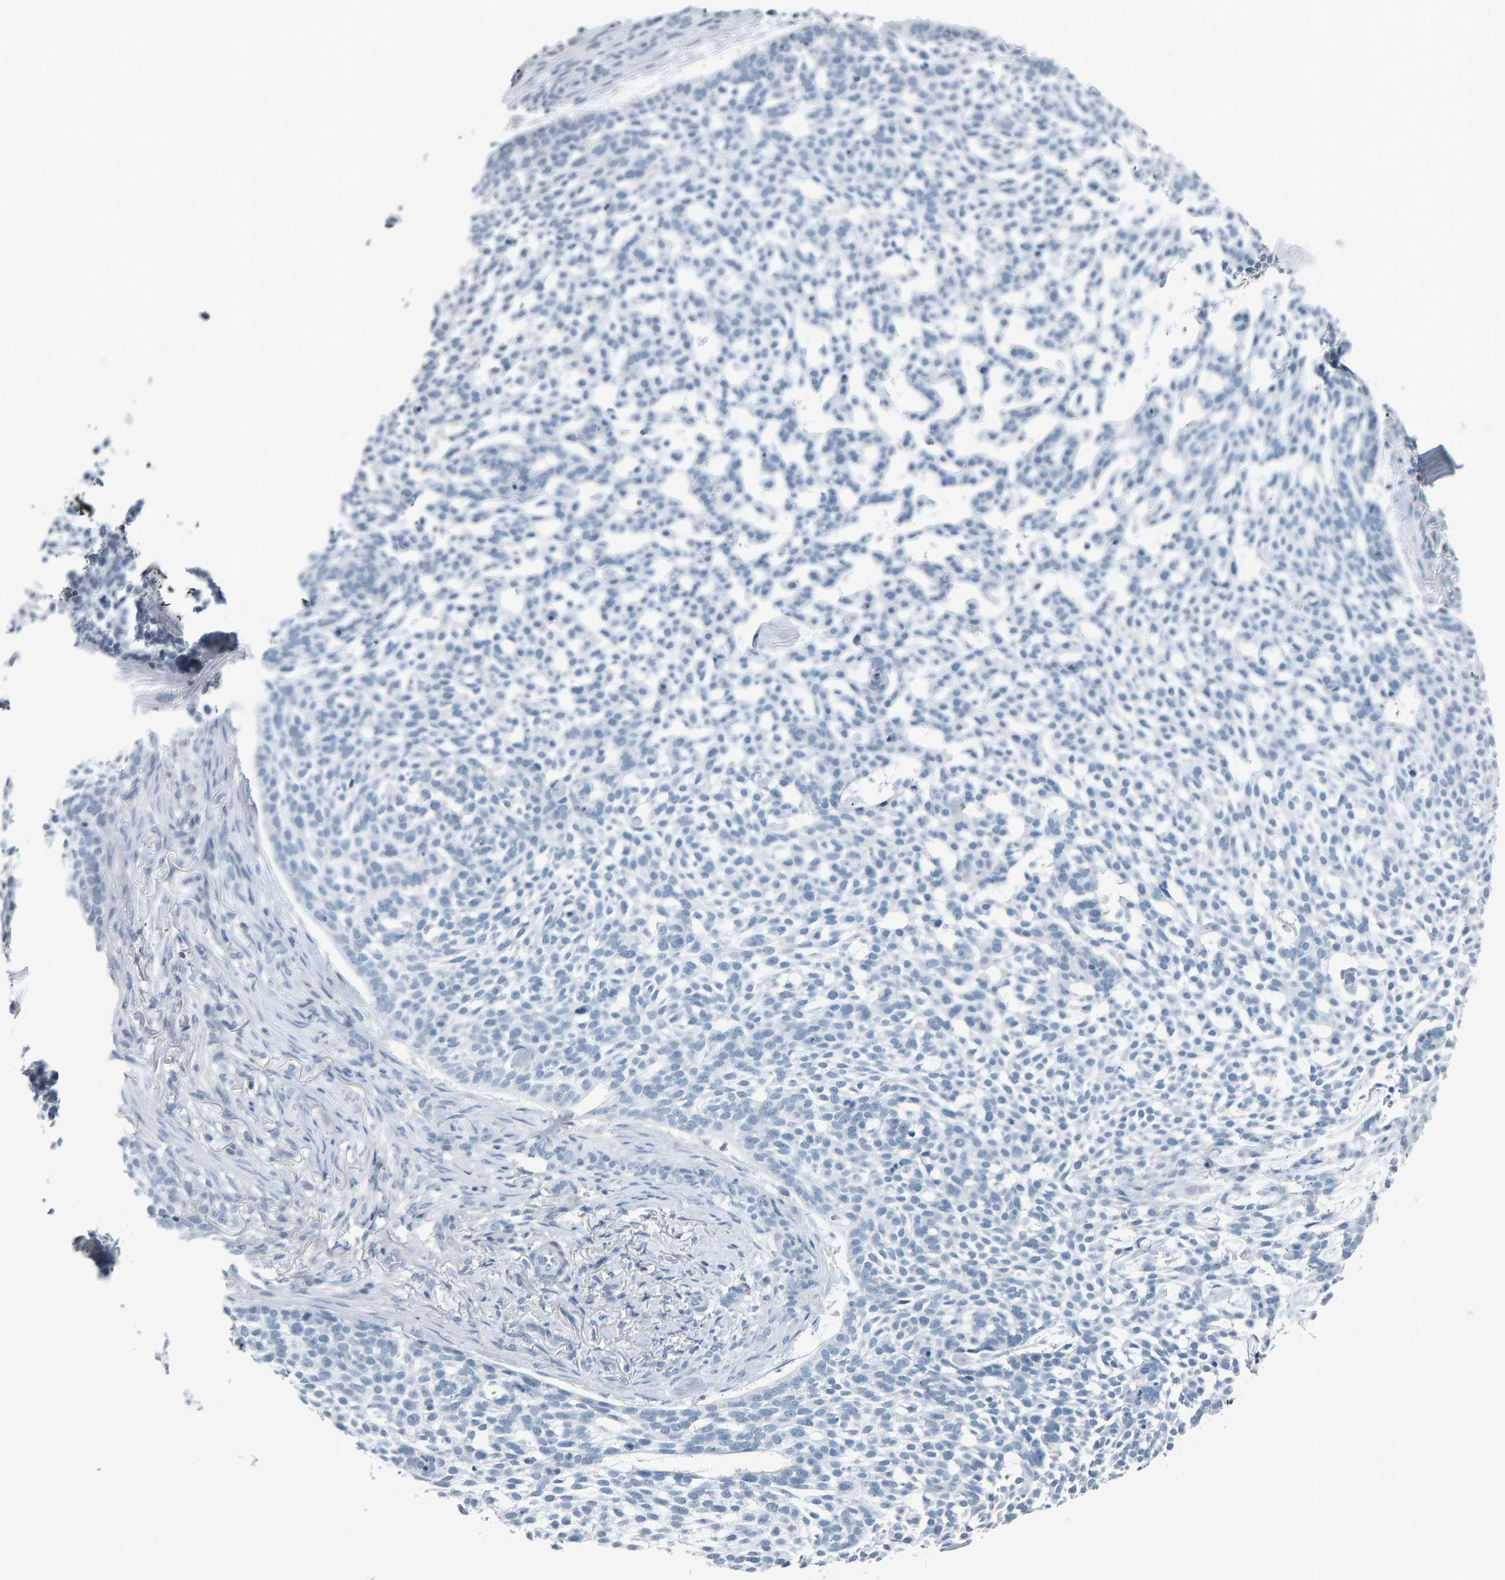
{"staining": {"intensity": "negative", "quantity": "none", "location": "none"}, "tissue": "skin cancer", "cell_type": "Tumor cells", "image_type": "cancer", "snomed": [{"axis": "morphology", "description": "Basal cell carcinoma"}, {"axis": "topography", "description": "Skin"}], "caption": "Human basal cell carcinoma (skin) stained for a protein using immunohistochemistry displays no positivity in tumor cells.", "gene": "PYY", "patient": {"sex": "female", "age": 64}}